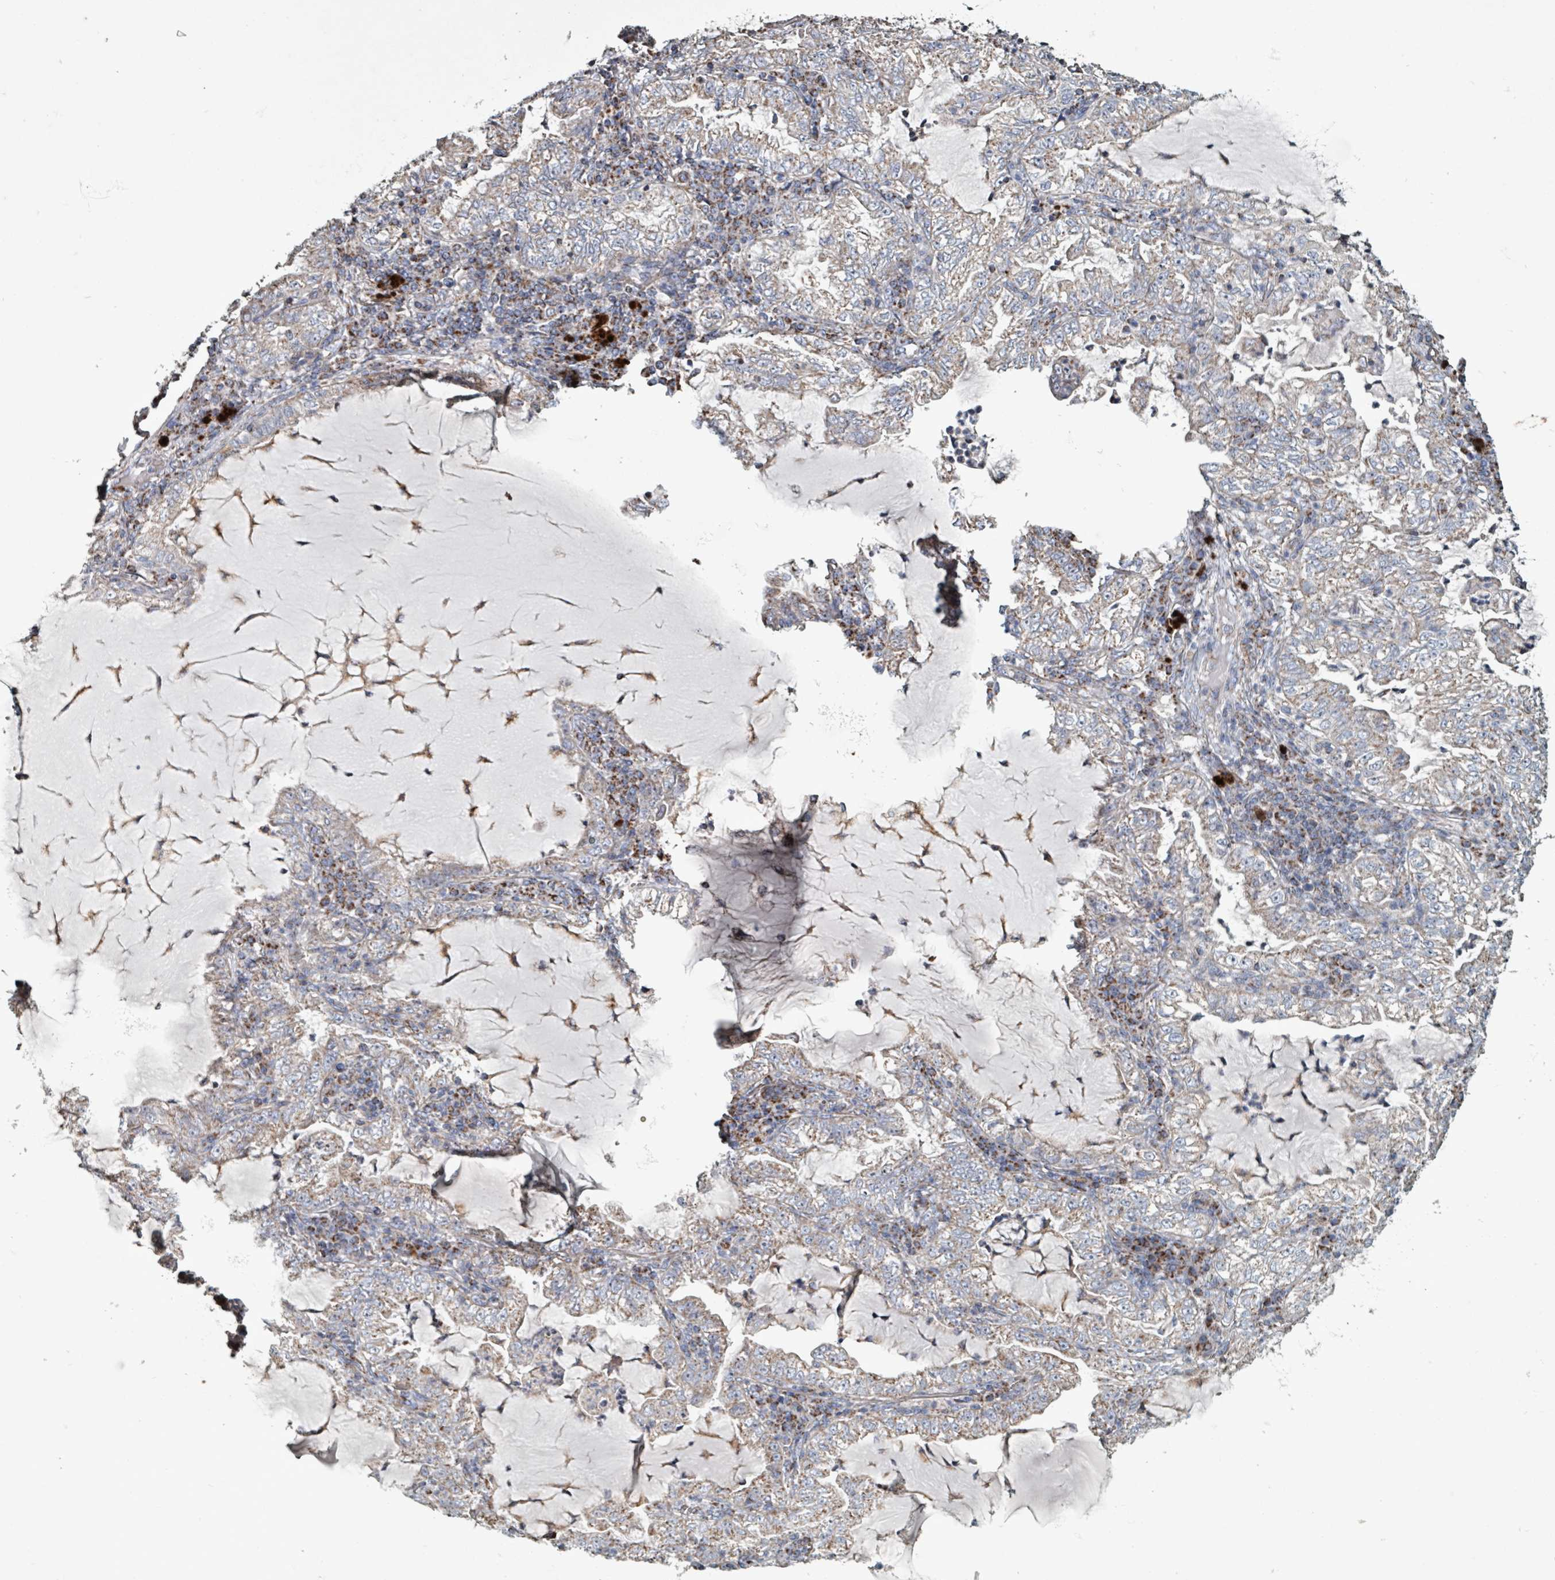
{"staining": {"intensity": "weak", "quantity": "25%-75%", "location": "cytoplasmic/membranous"}, "tissue": "lung cancer", "cell_type": "Tumor cells", "image_type": "cancer", "snomed": [{"axis": "morphology", "description": "Adenocarcinoma, NOS"}, {"axis": "topography", "description": "Lung"}], "caption": "Adenocarcinoma (lung) was stained to show a protein in brown. There is low levels of weak cytoplasmic/membranous staining in approximately 25%-75% of tumor cells.", "gene": "ABHD18", "patient": {"sex": "female", "age": 73}}